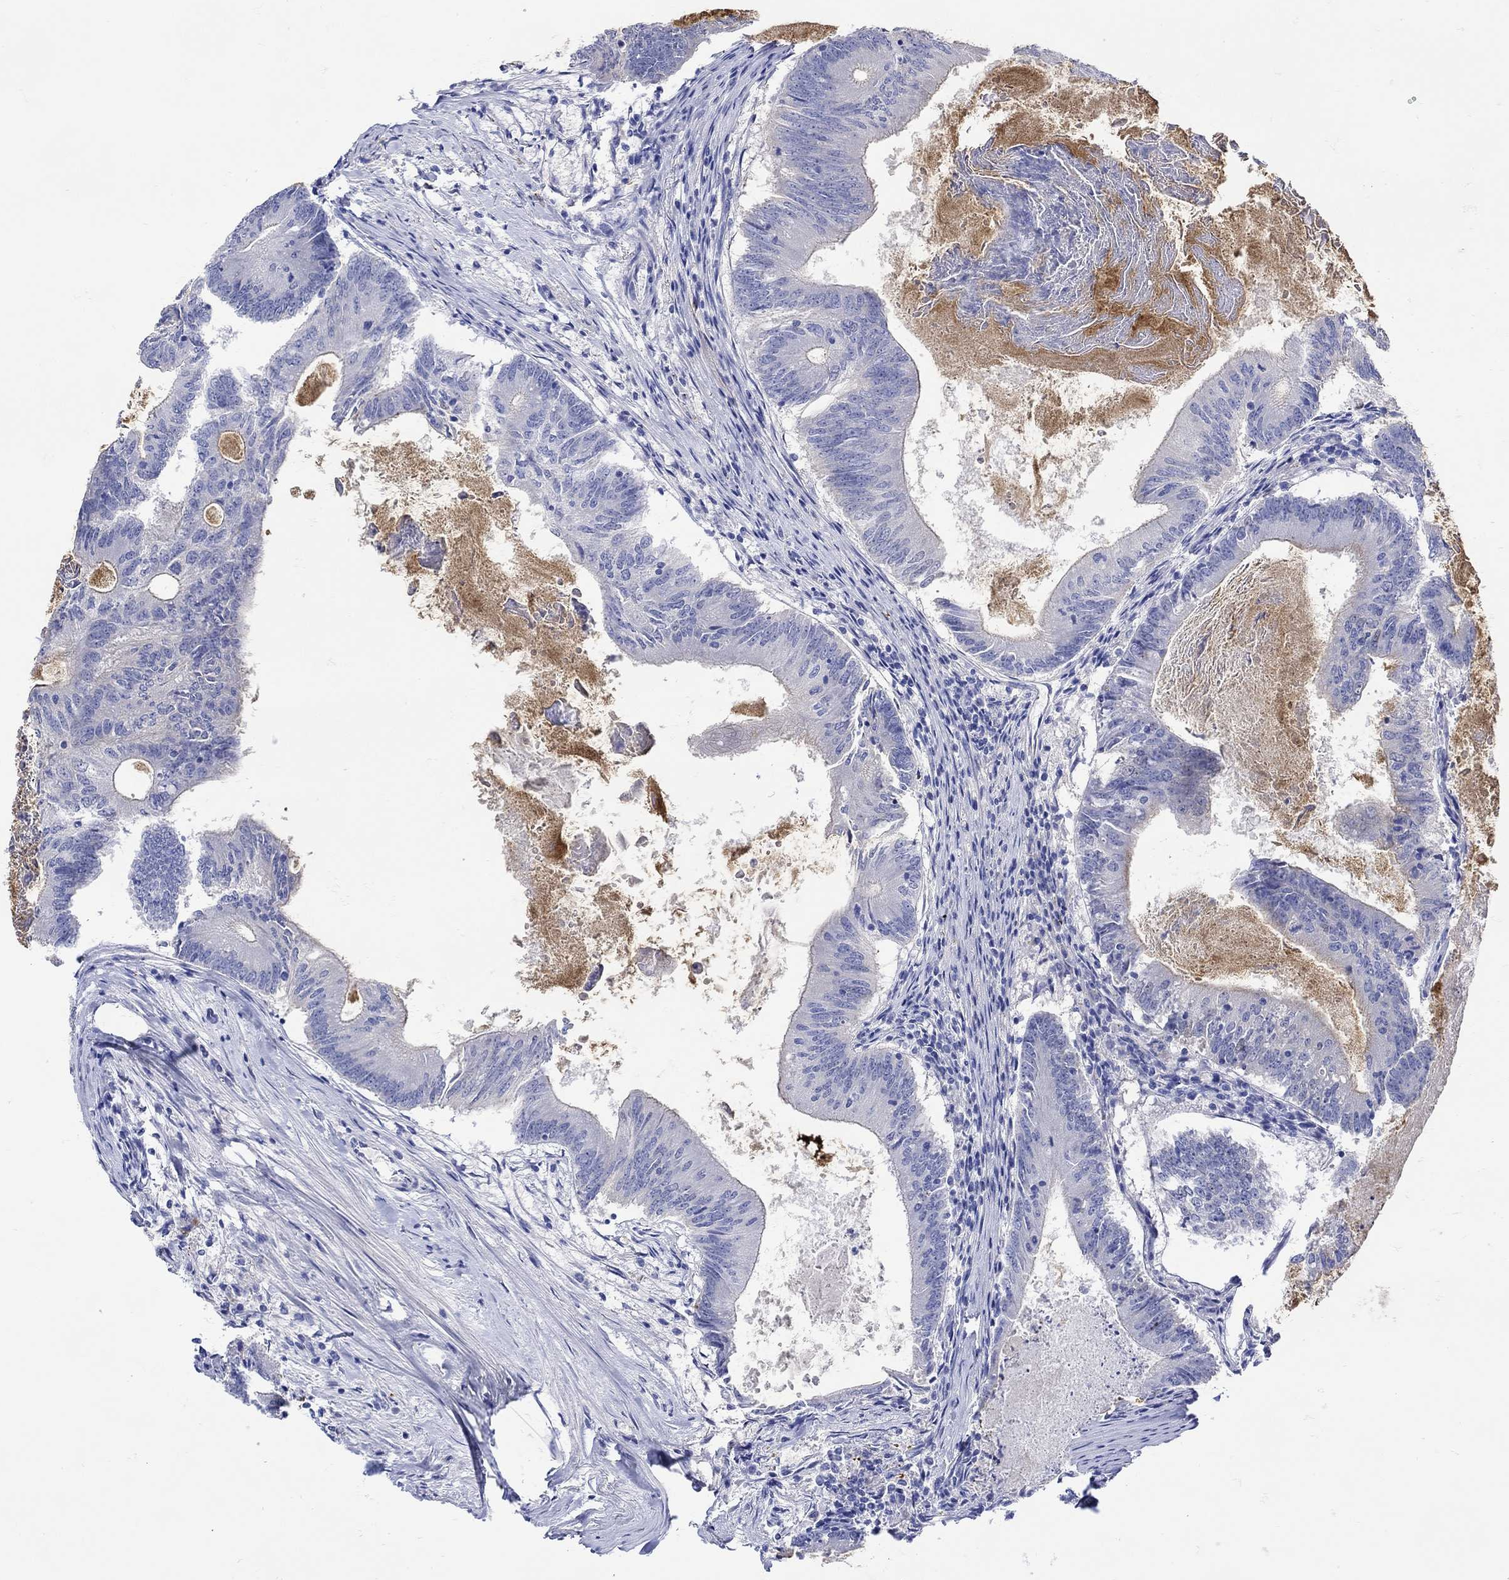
{"staining": {"intensity": "negative", "quantity": "none", "location": "none"}, "tissue": "colorectal cancer", "cell_type": "Tumor cells", "image_type": "cancer", "snomed": [{"axis": "morphology", "description": "Adenocarcinoma, NOS"}, {"axis": "topography", "description": "Colon"}], "caption": "This is a histopathology image of immunohistochemistry (IHC) staining of colorectal cancer (adenocarcinoma), which shows no expression in tumor cells.", "gene": "ANKMY1", "patient": {"sex": "female", "age": 70}}